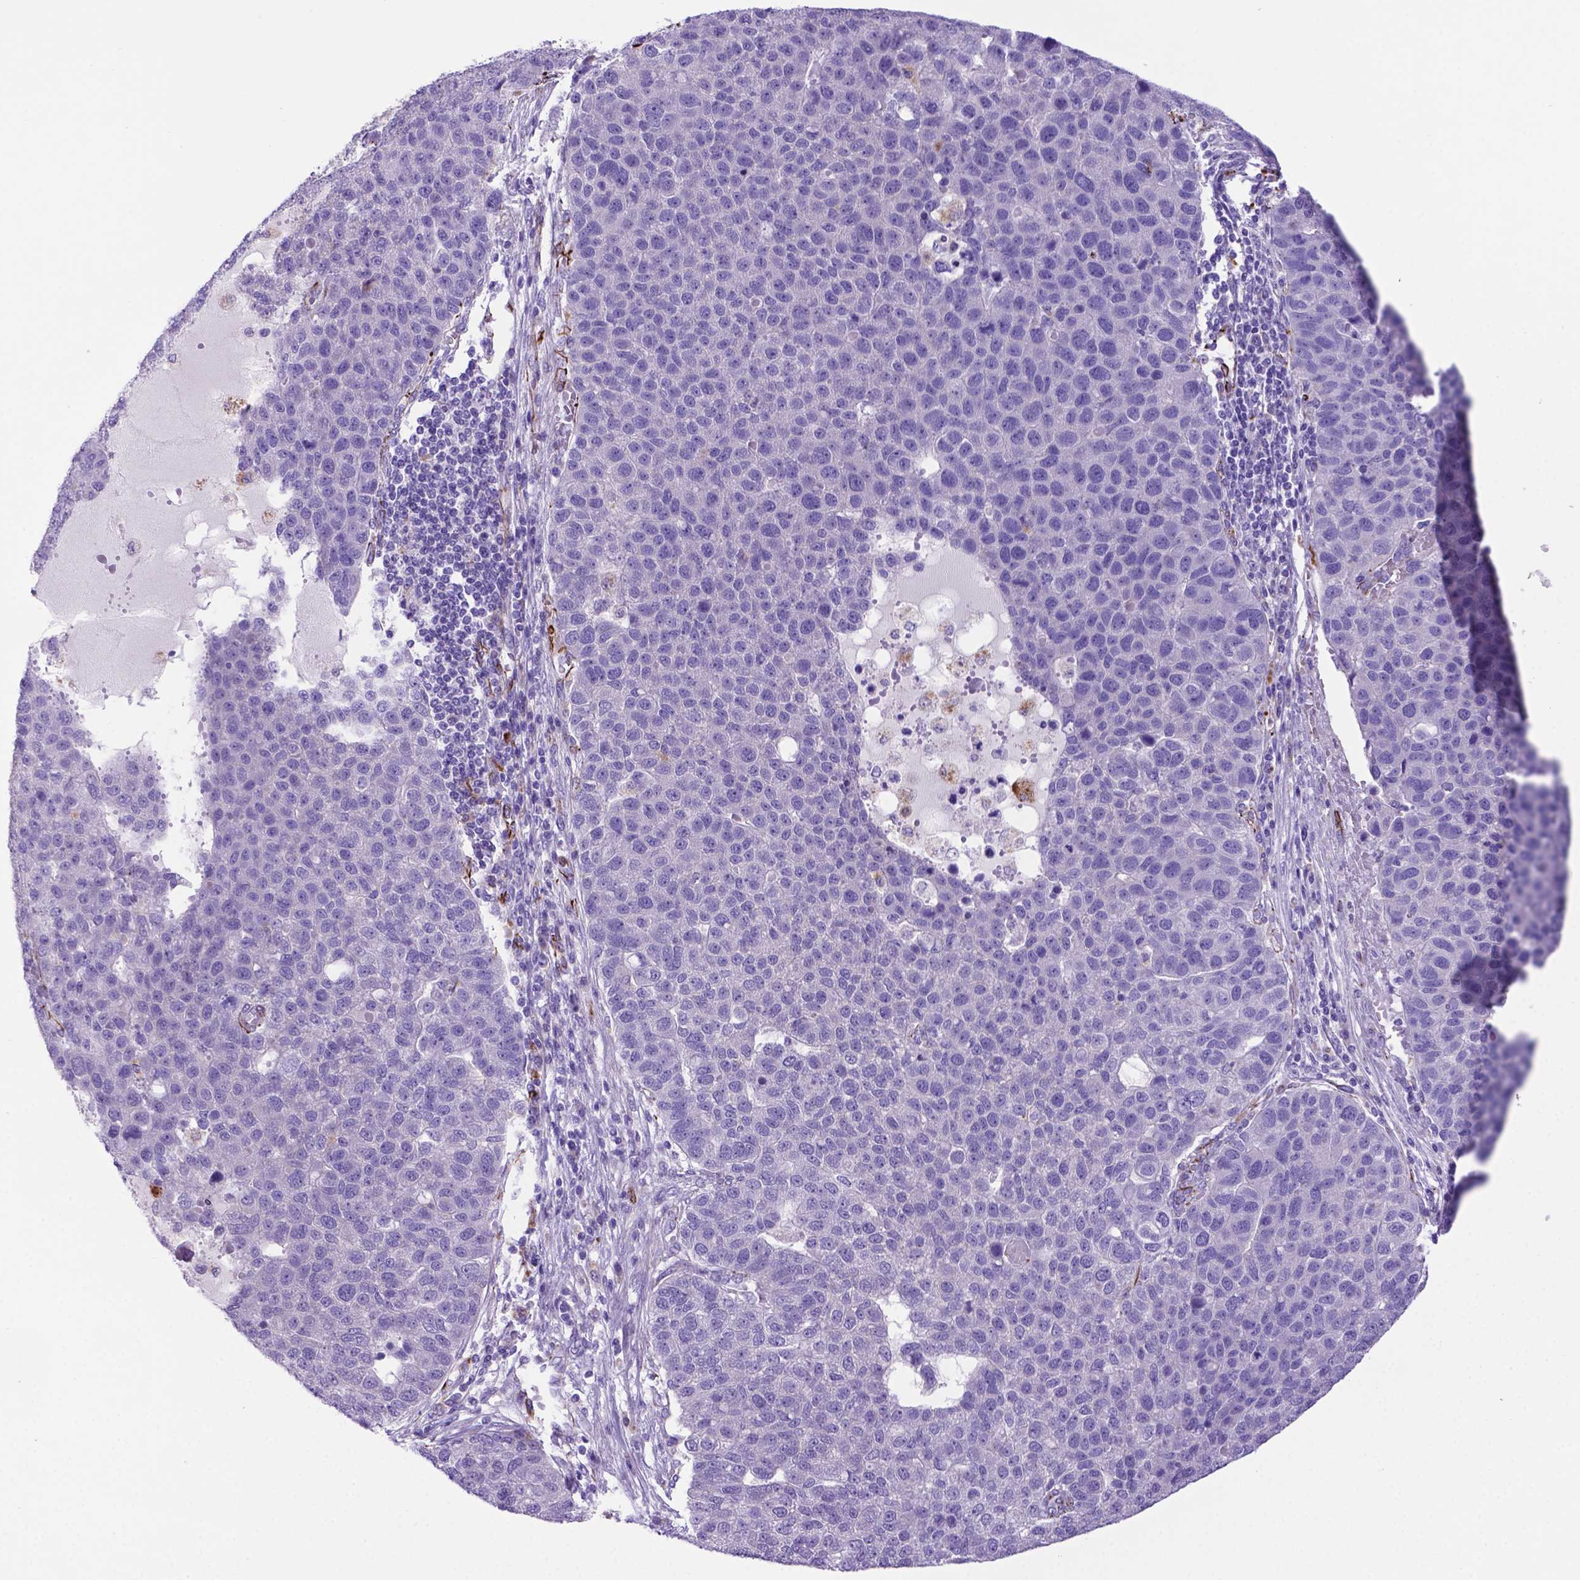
{"staining": {"intensity": "negative", "quantity": "none", "location": "none"}, "tissue": "pancreatic cancer", "cell_type": "Tumor cells", "image_type": "cancer", "snomed": [{"axis": "morphology", "description": "Adenocarcinoma, NOS"}, {"axis": "topography", "description": "Pancreas"}], "caption": "High power microscopy image of an immunohistochemistry photomicrograph of adenocarcinoma (pancreatic), revealing no significant positivity in tumor cells.", "gene": "LZTR1", "patient": {"sex": "female", "age": 61}}